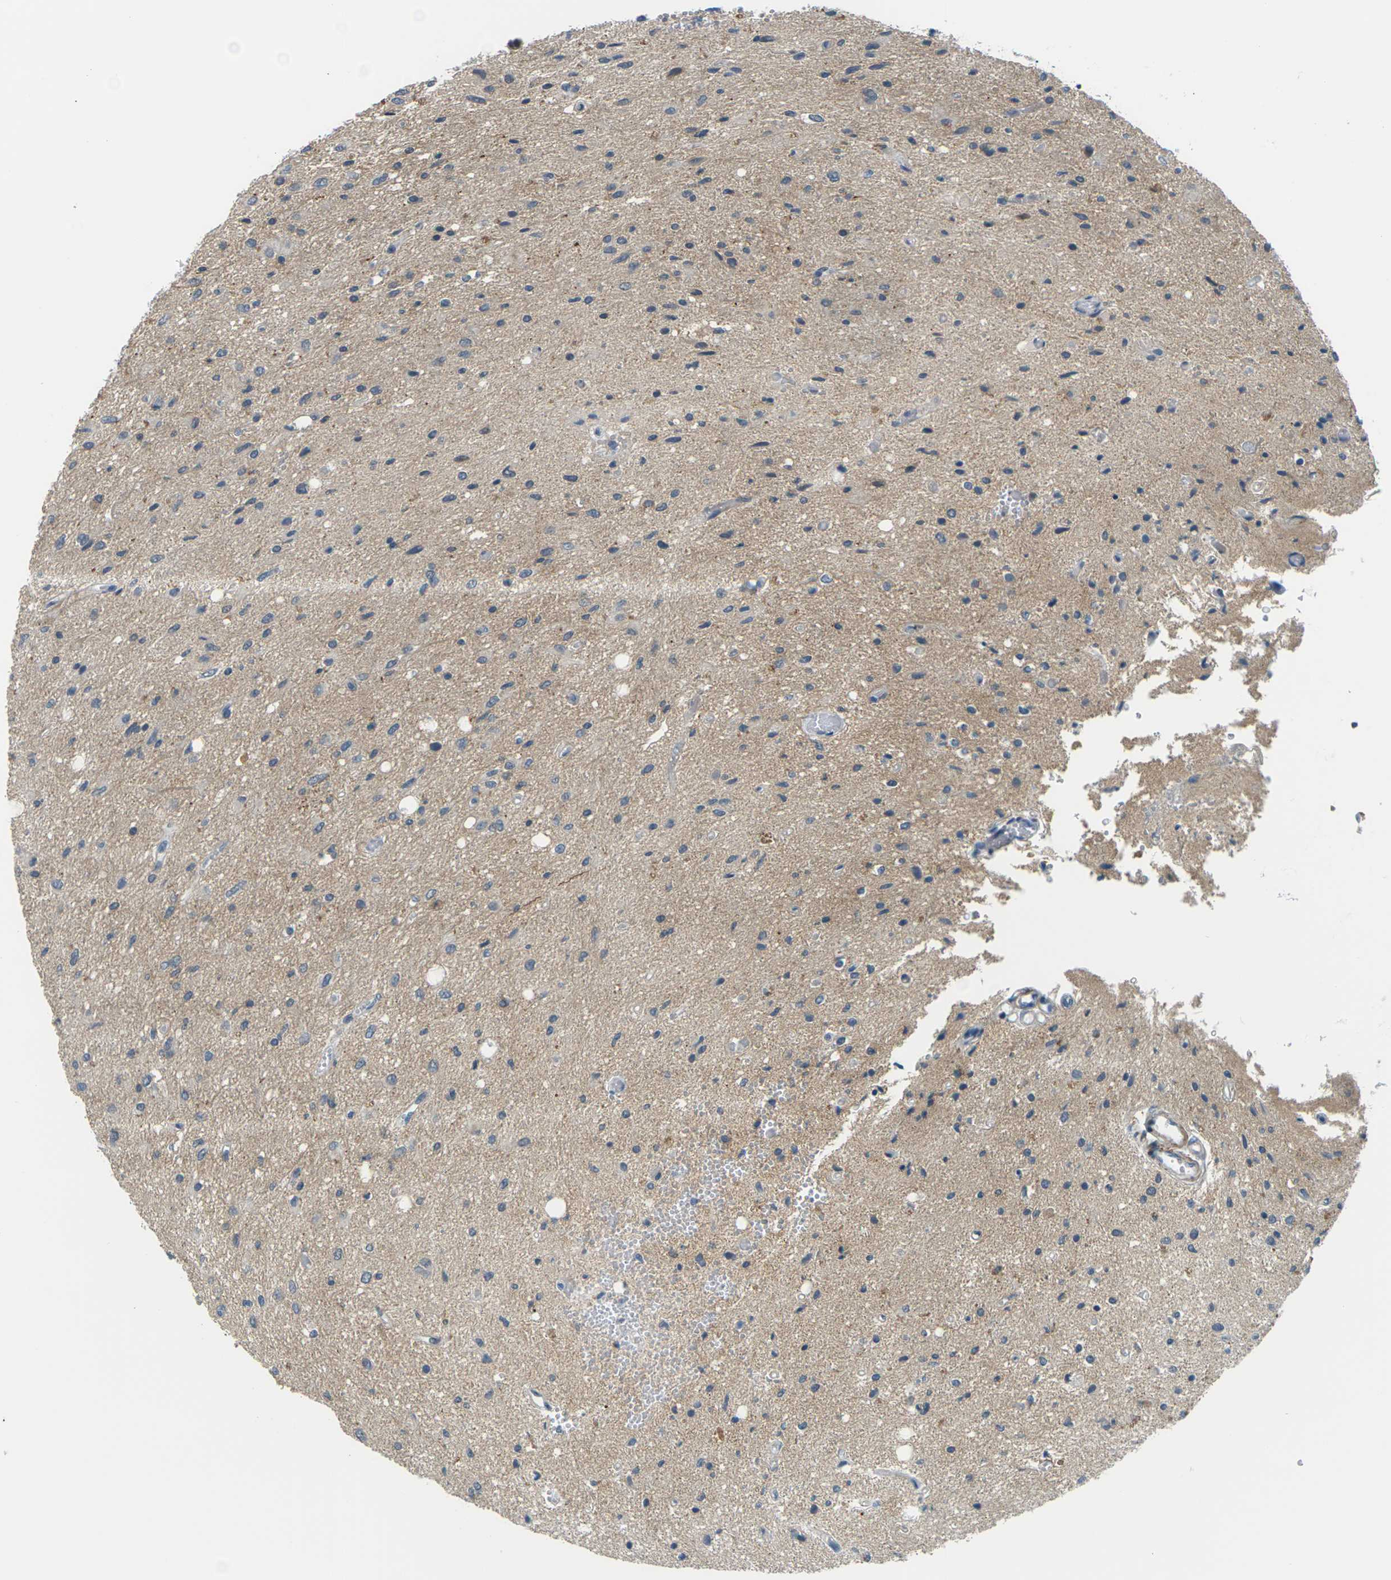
{"staining": {"intensity": "weak", "quantity": "<25%", "location": "cytoplasmic/membranous"}, "tissue": "glioma", "cell_type": "Tumor cells", "image_type": "cancer", "snomed": [{"axis": "morphology", "description": "Glioma, malignant, Low grade"}, {"axis": "topography", "description": "Brain"}], "caption": "A micrograph of human glioma is negative for staining in tumor cells.", "gene": "SLC13A3", "patient": {"sex": "male", "age": 77}}